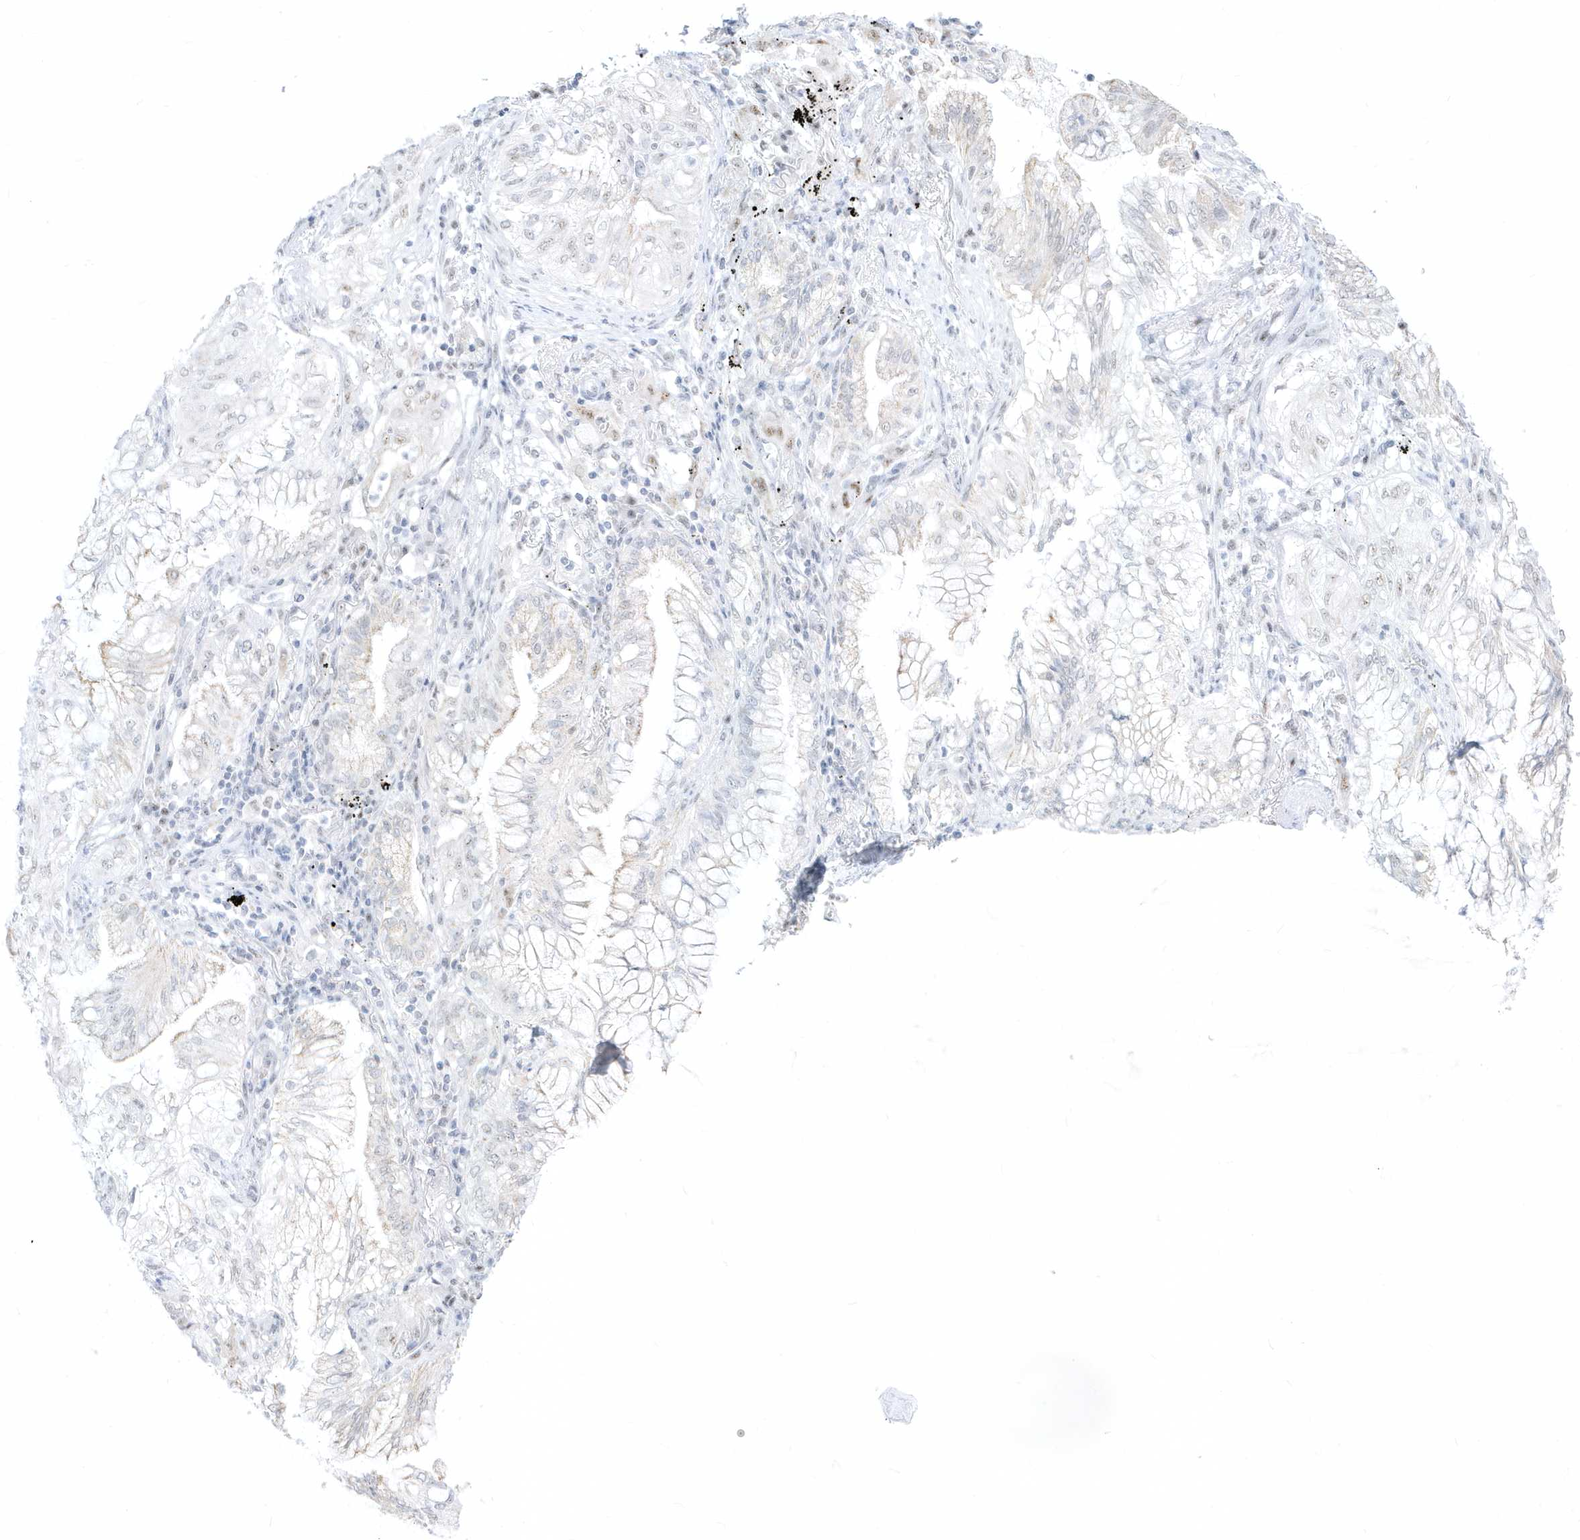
{"staining": {"intensity": "negative", "quantity": "none", "location": "none"}, "tissue": "lung cancer", "cell_type": "Tumor cells", "image_type": "cancer", "snomed": [{"axis": "morphology", "description": "Adenocarcinoma, NOS"}, {"axis": "topography", "description": "Lung"}], "caption": "Immunohistochemistry image of human lung cancer stained for a protein (brown), which demonstrates no positivity in tumor cells.", "gene": "PLEKHN1", "patient": {"sex": "female", "age": 70}}